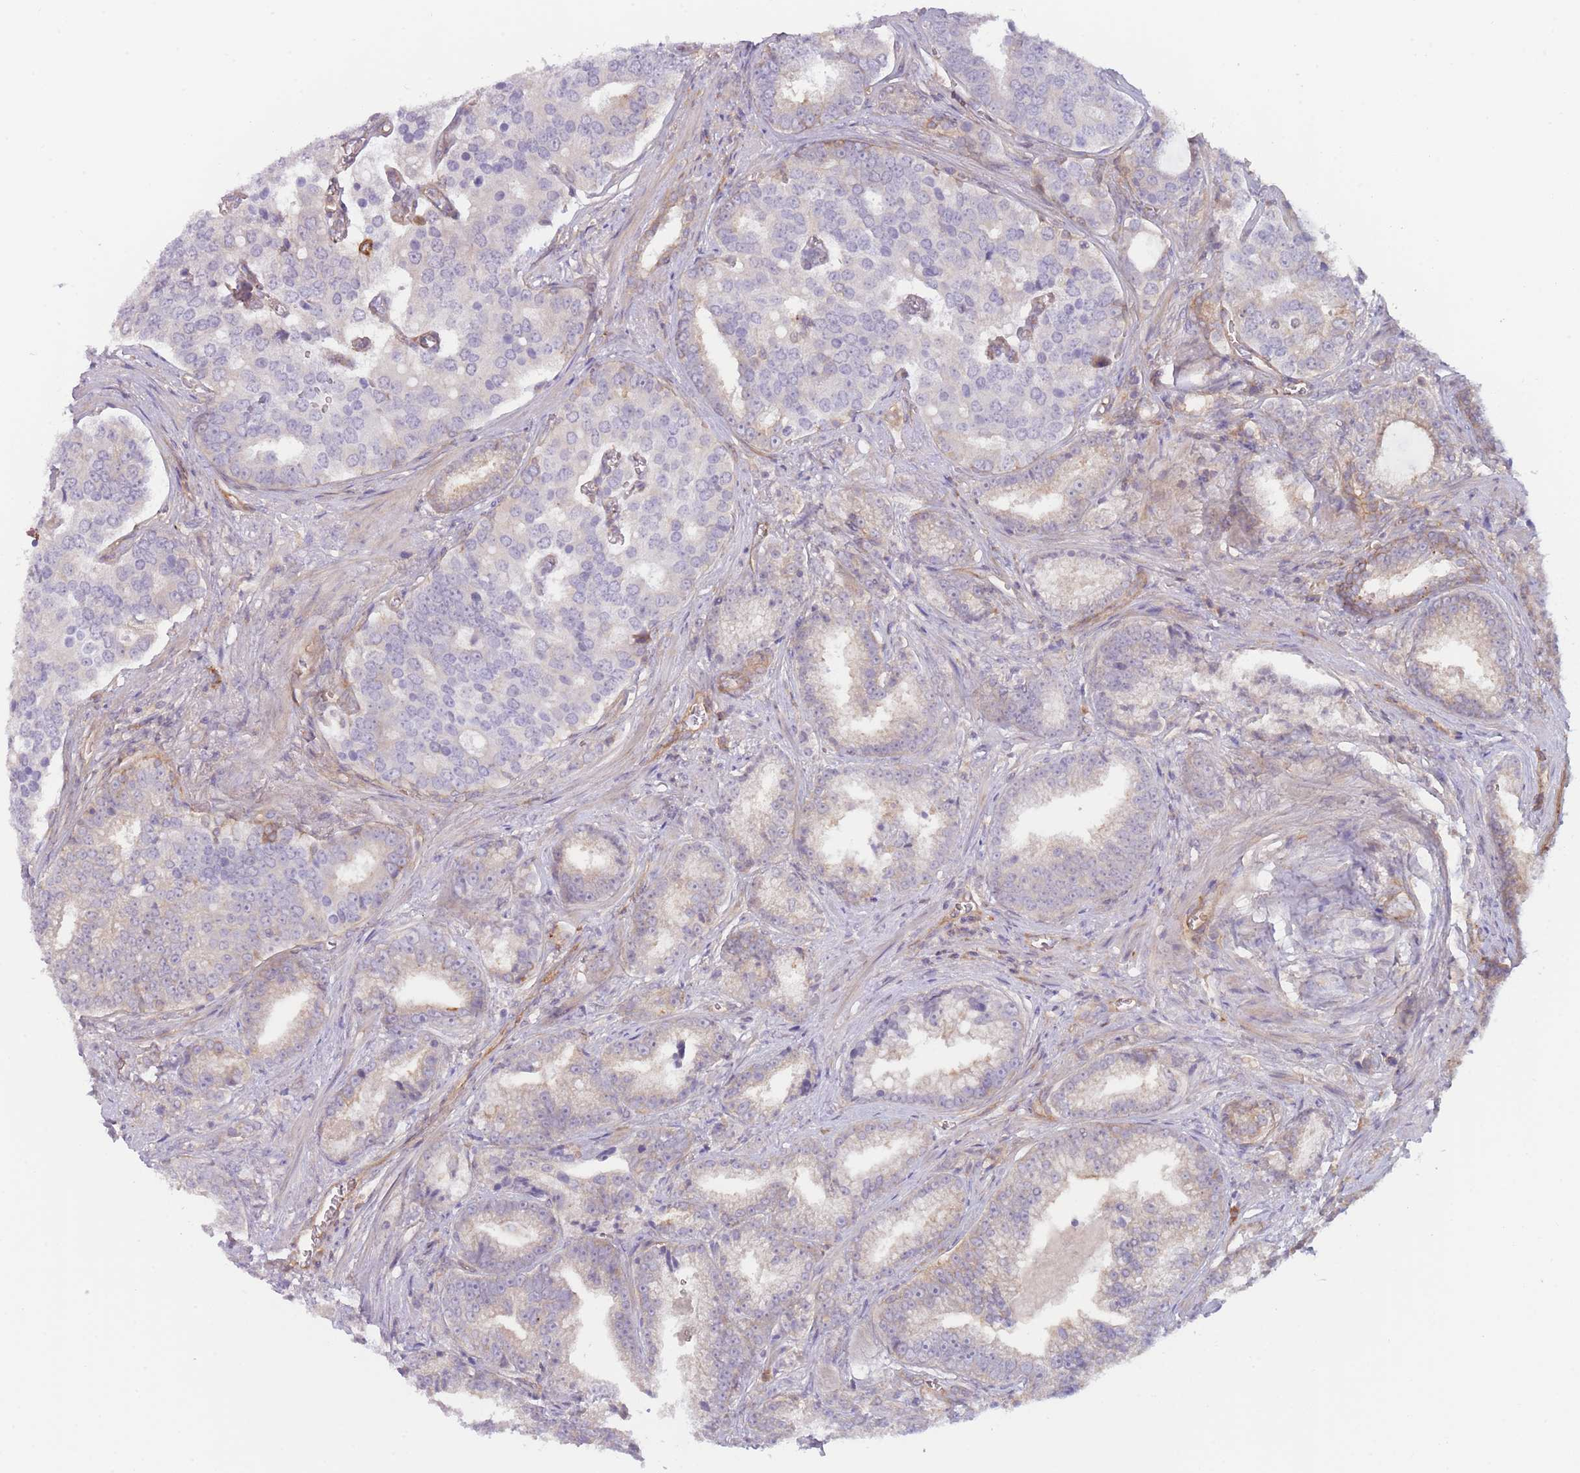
{"staining": {"intensity": "negative", "quantity": "none", "location": "none"}, "tissue": "prostate cancer", "cell_type": "Tumor cells", "image_type": "cancer", "snomed": [{"axis": "morphology", "description": "Adenocarcinoma, High grade"}, {"axis": "topography", "description": "Prostate"}], "caption": "DAB immunohistochemical staining of human prostate high-grade adenocarcinoma reveals no significant staining in tumor cells. (DAB (3,3'-diaminobenzidine) immunohistochemistry (IHC) visualized using brightfield microscopy, high magnification).", "gene": "WDR93", "patient": {"sex": "male", "age": 67}}